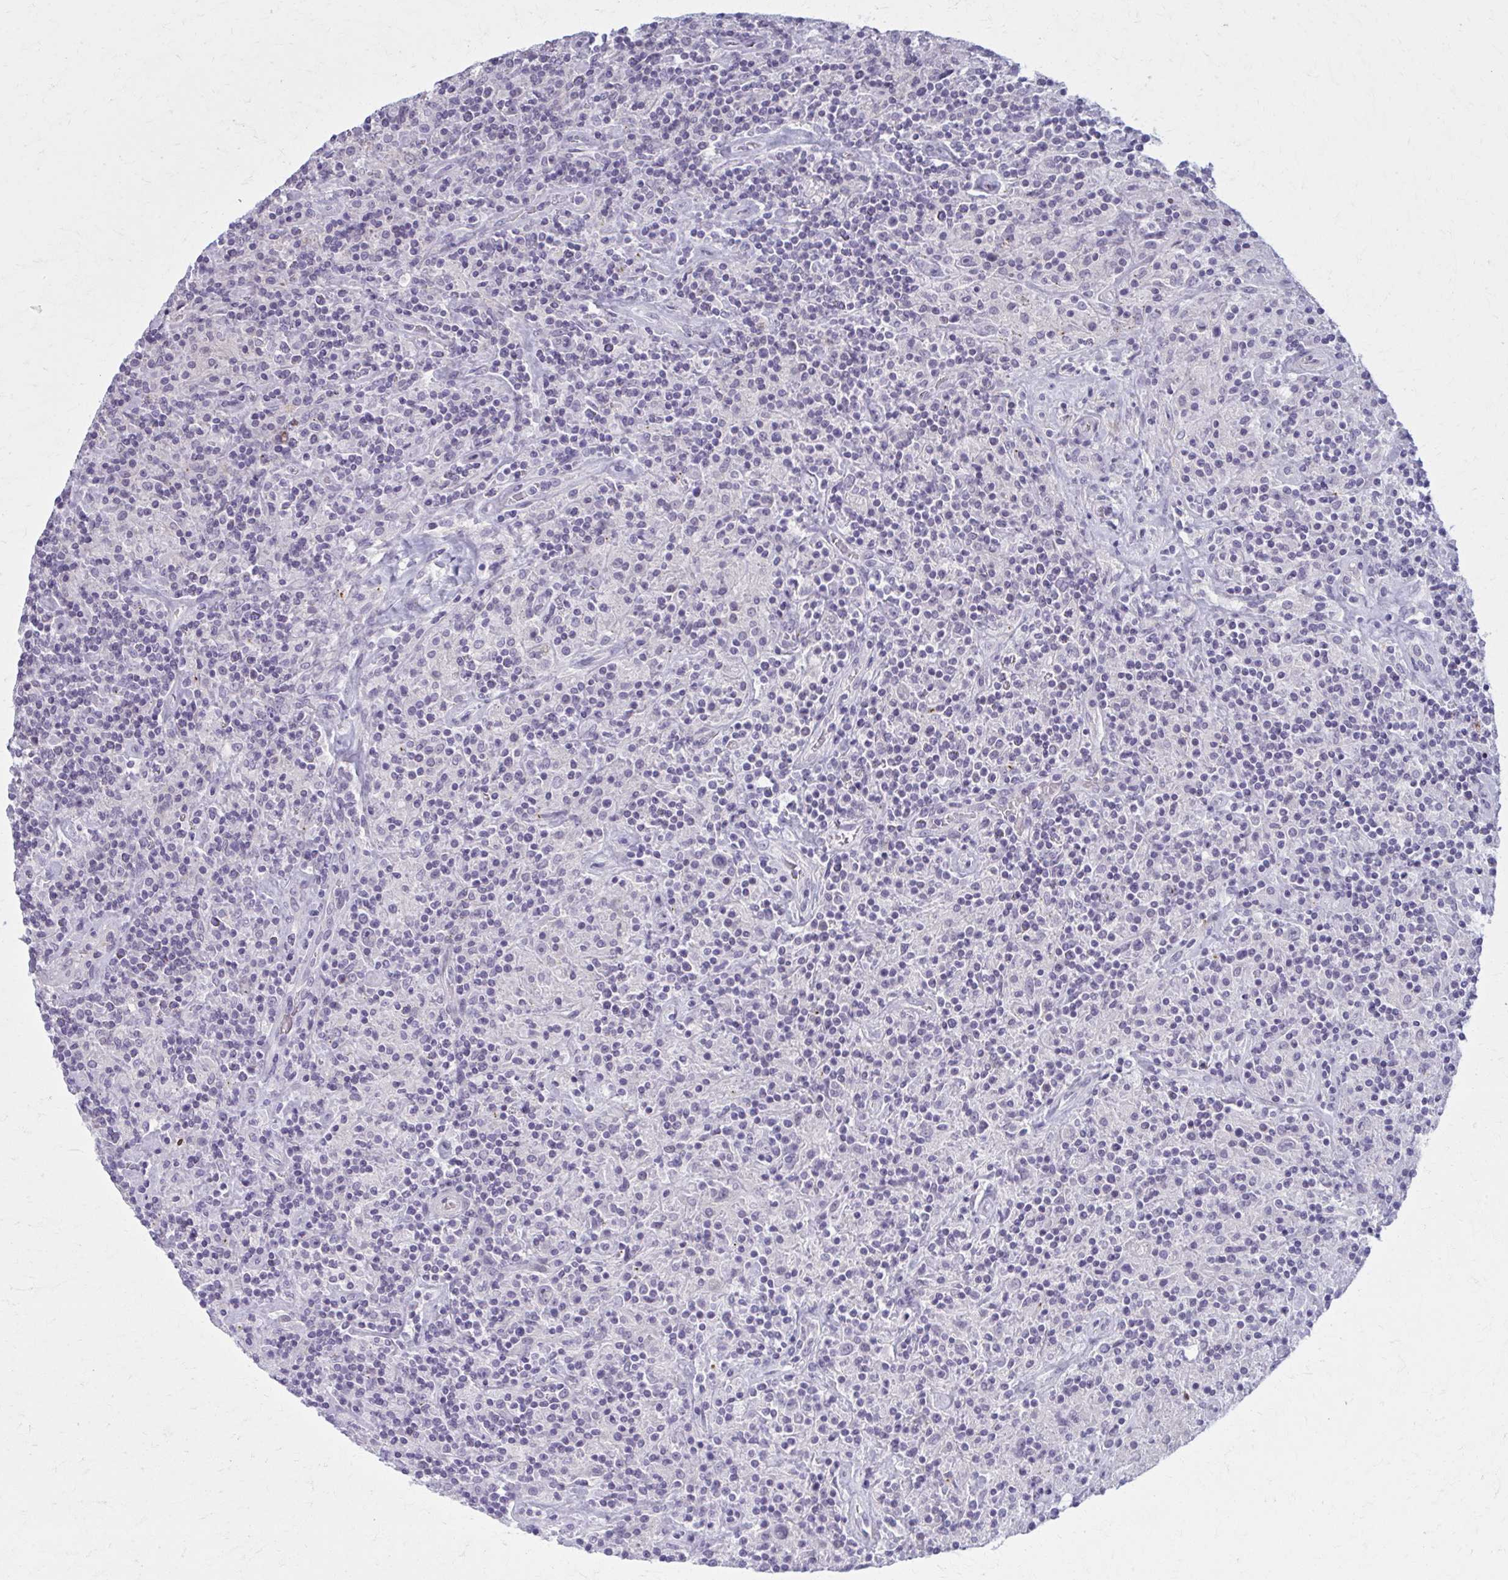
{"staining": {"intensity": "negative", "quantity": "none", "location": "none"}, "tissue": "lymphoma", "cell_type": "Tumor cells", "image_type": "cancer", "snomed": [{"axis": "morphology", "description": "Hodgkin's disease, NOS"}, {"axis": "topography", "description": "Lymph node"}], "caption": "Immunohistochemistry (IHC) of human Hodgkin's disease exhibits no staining in tumor cells. The staining is performed using DAB brown chromogen with nuclei counter-stained in using hematoxylin.", "gene": "NUMBL", "patient": {"sex": "male", "age": 70}}